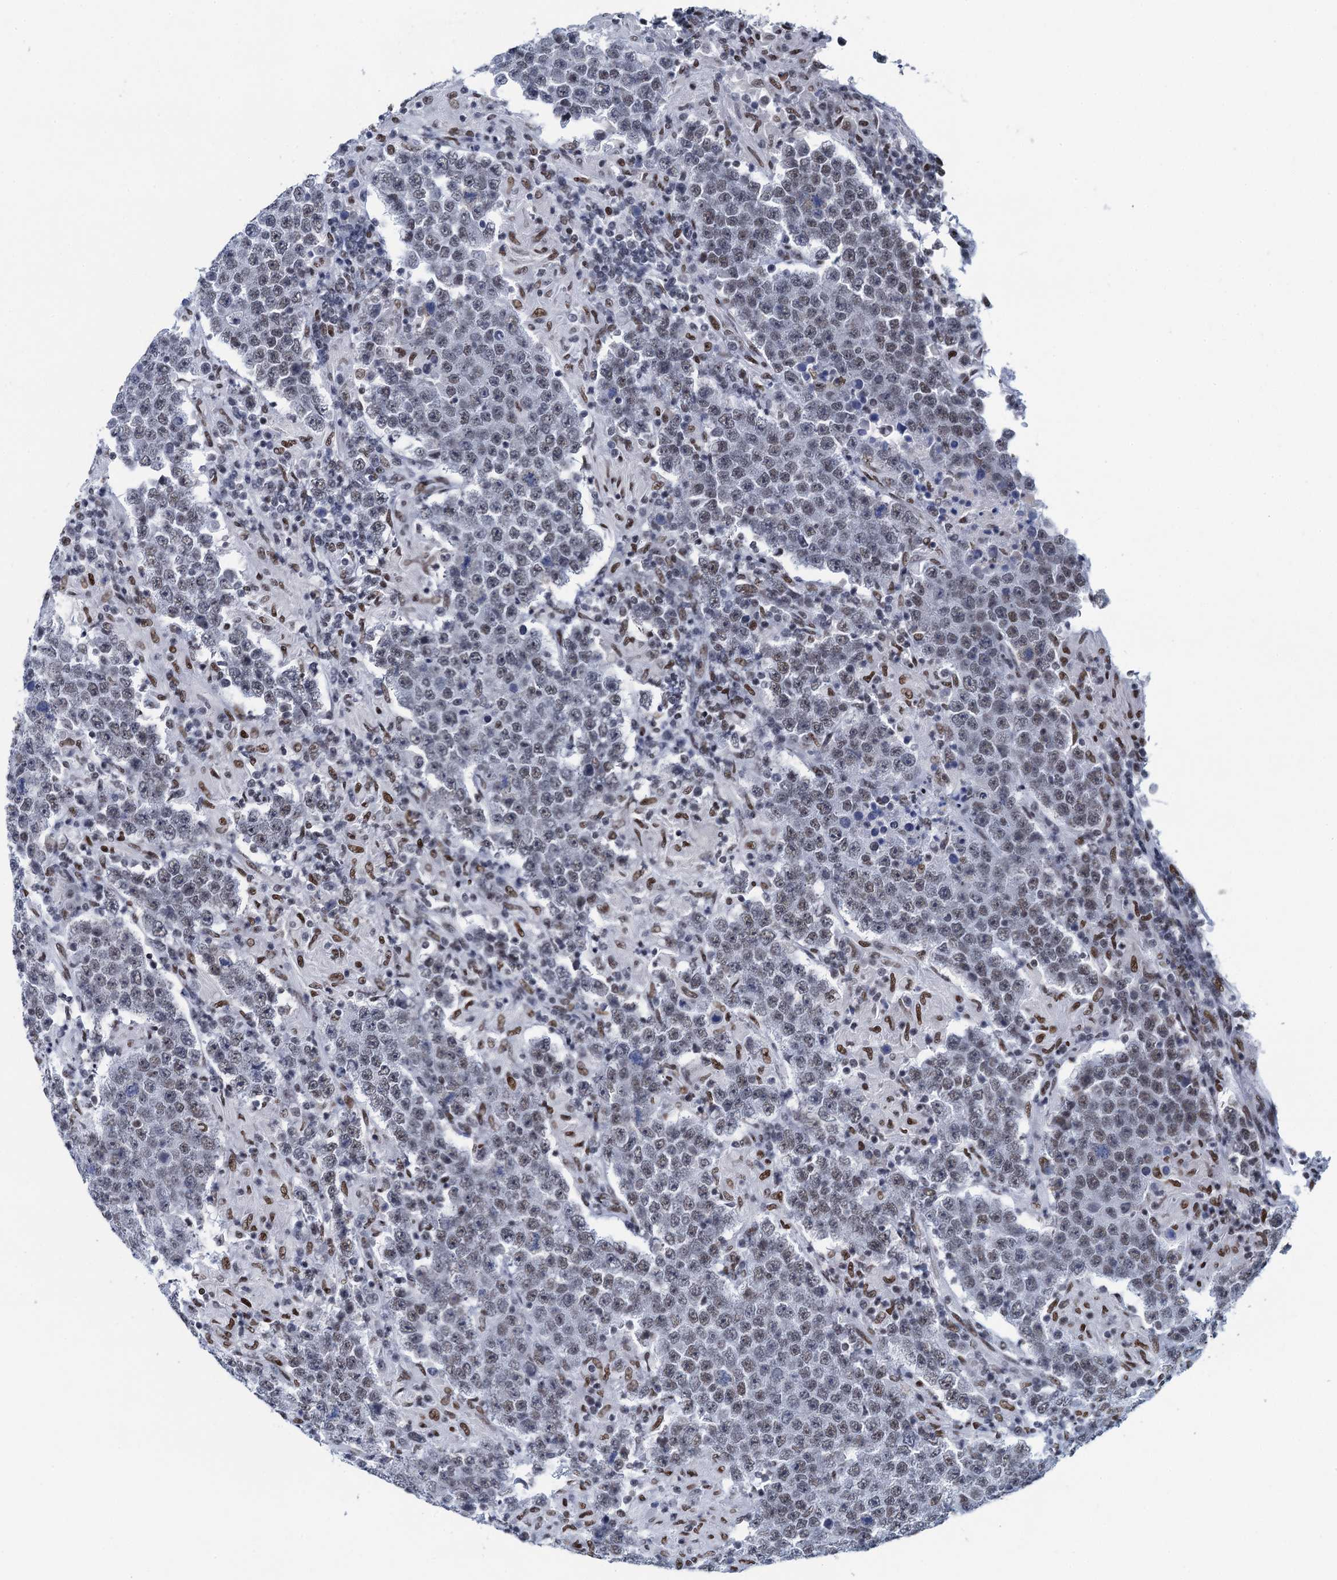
{"staining": {"intensity": "weak", "quantity": ">75%", "location": "nuclear"}, "tissue": "testis cancer", "cell_type": "Tumor cells", "image_type": "cancer", "snomed": [{"axis": "morphology", "description": "Normal tissue, NOS"}, {"axis": "morphology", "description": "Urothelial carcinoma, High grade"}, {"axis": "morphology", "description": "Seminoma, NOS"}, {"axis": "morphology", "description": "Carcinoma, Embryonal, NOS"}, {"axis": "topography", "description": "Urinary bladder"}, {"axis": "topography", "description": "Testis"}], "caption": "The photomicrograph exhibits immunohistochemical staining of embryonal carcinoma (testis). There is weak nuclear positivity is present in about >75% of tumor cells.", "gene": "HNRNPUL2", "patient": {"sex": "male", "age": 41}}